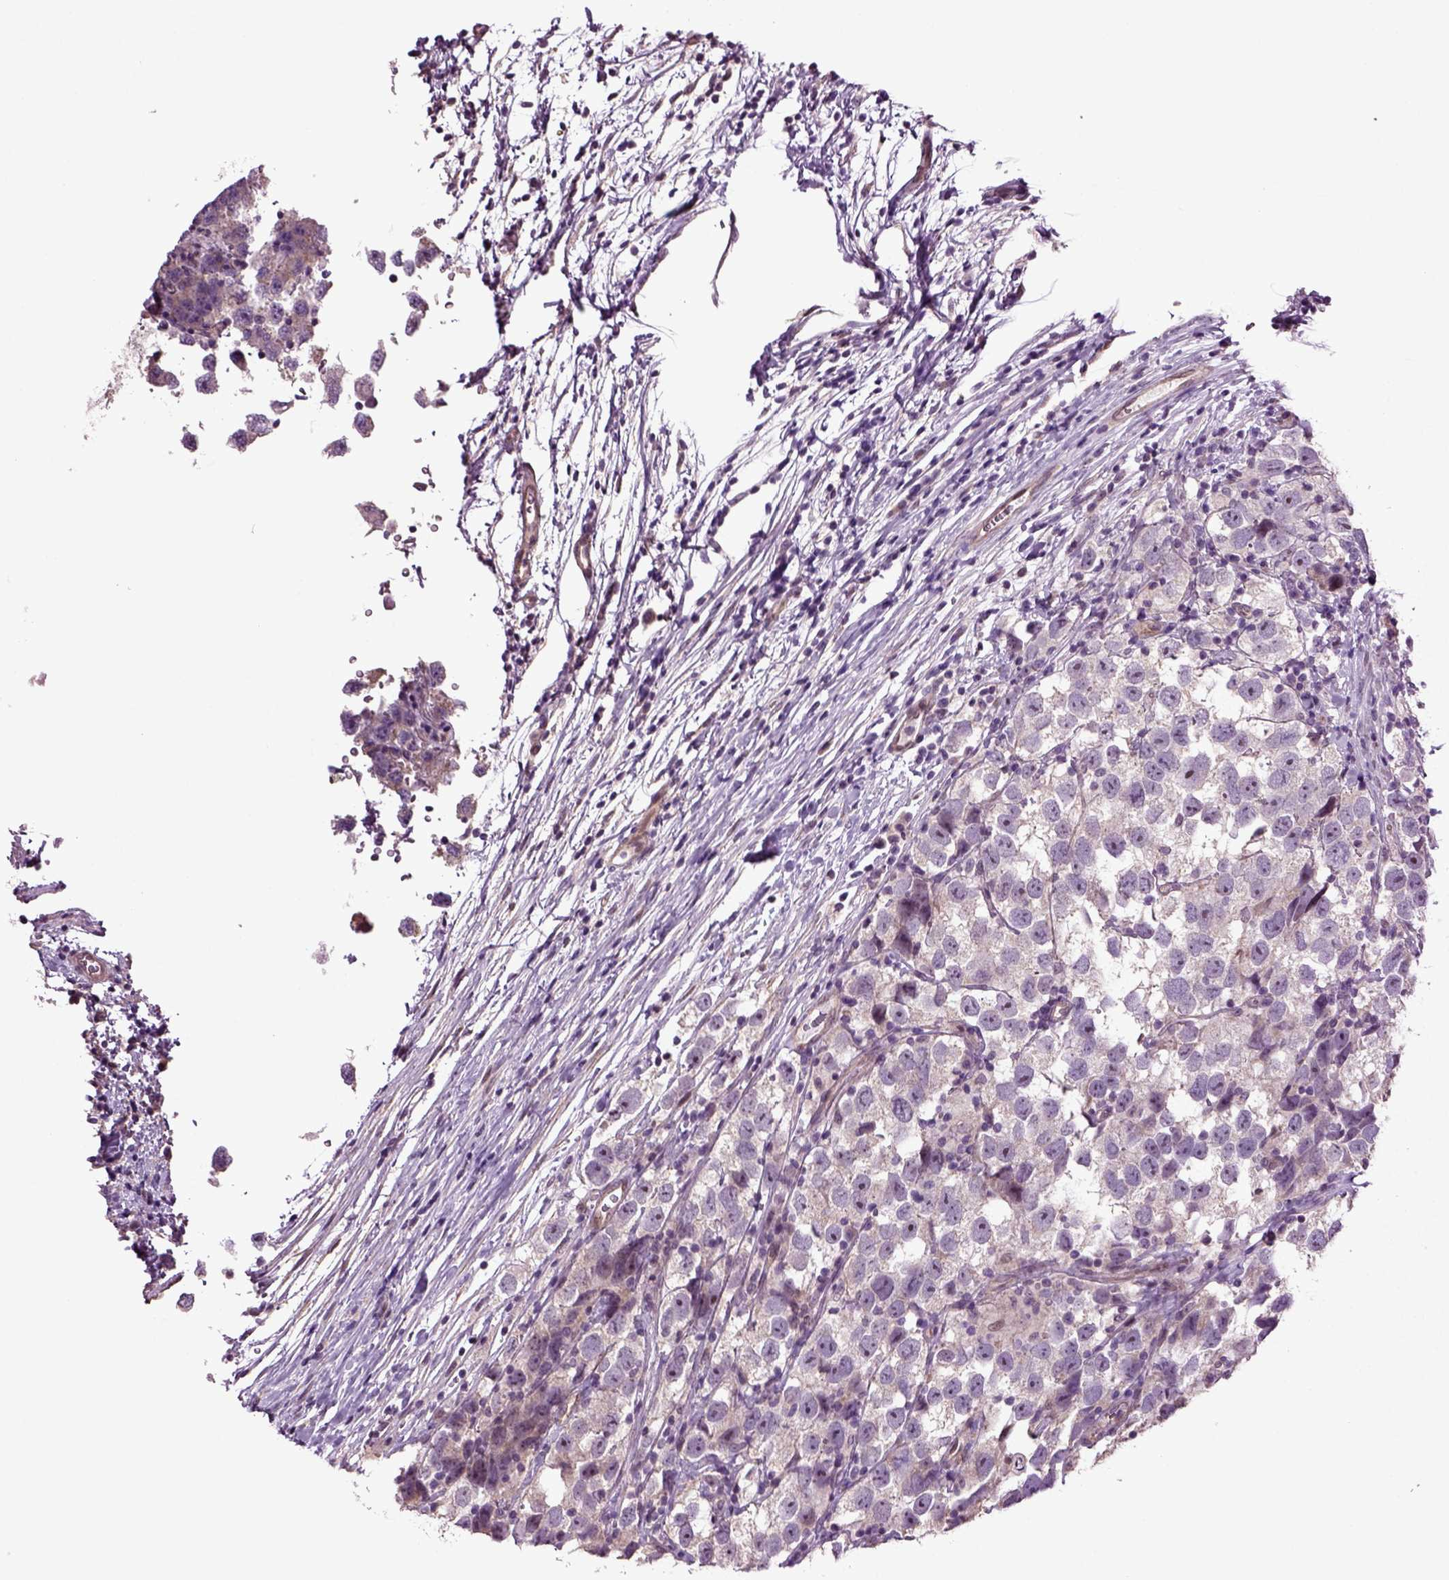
{"staining": {"intensity": "negative", "quantity": "none", "location": "none"}, "tissue": "testis cancer", "cell_type": "Tumor cells", "image_type": "cancer", "snomed": [{"axis": "morphology", "description": "Seminoma, NOS"}, {"axis": "topography", "description": "Testis"}], "caption": "Immunohistochemistry photomicrograph of human seminoma (testis) stained for a protein (brown), which exhibits no staining in tumor cells.", "gene": "HAGHL", "patient": {"sex": "male", "age": 26}}